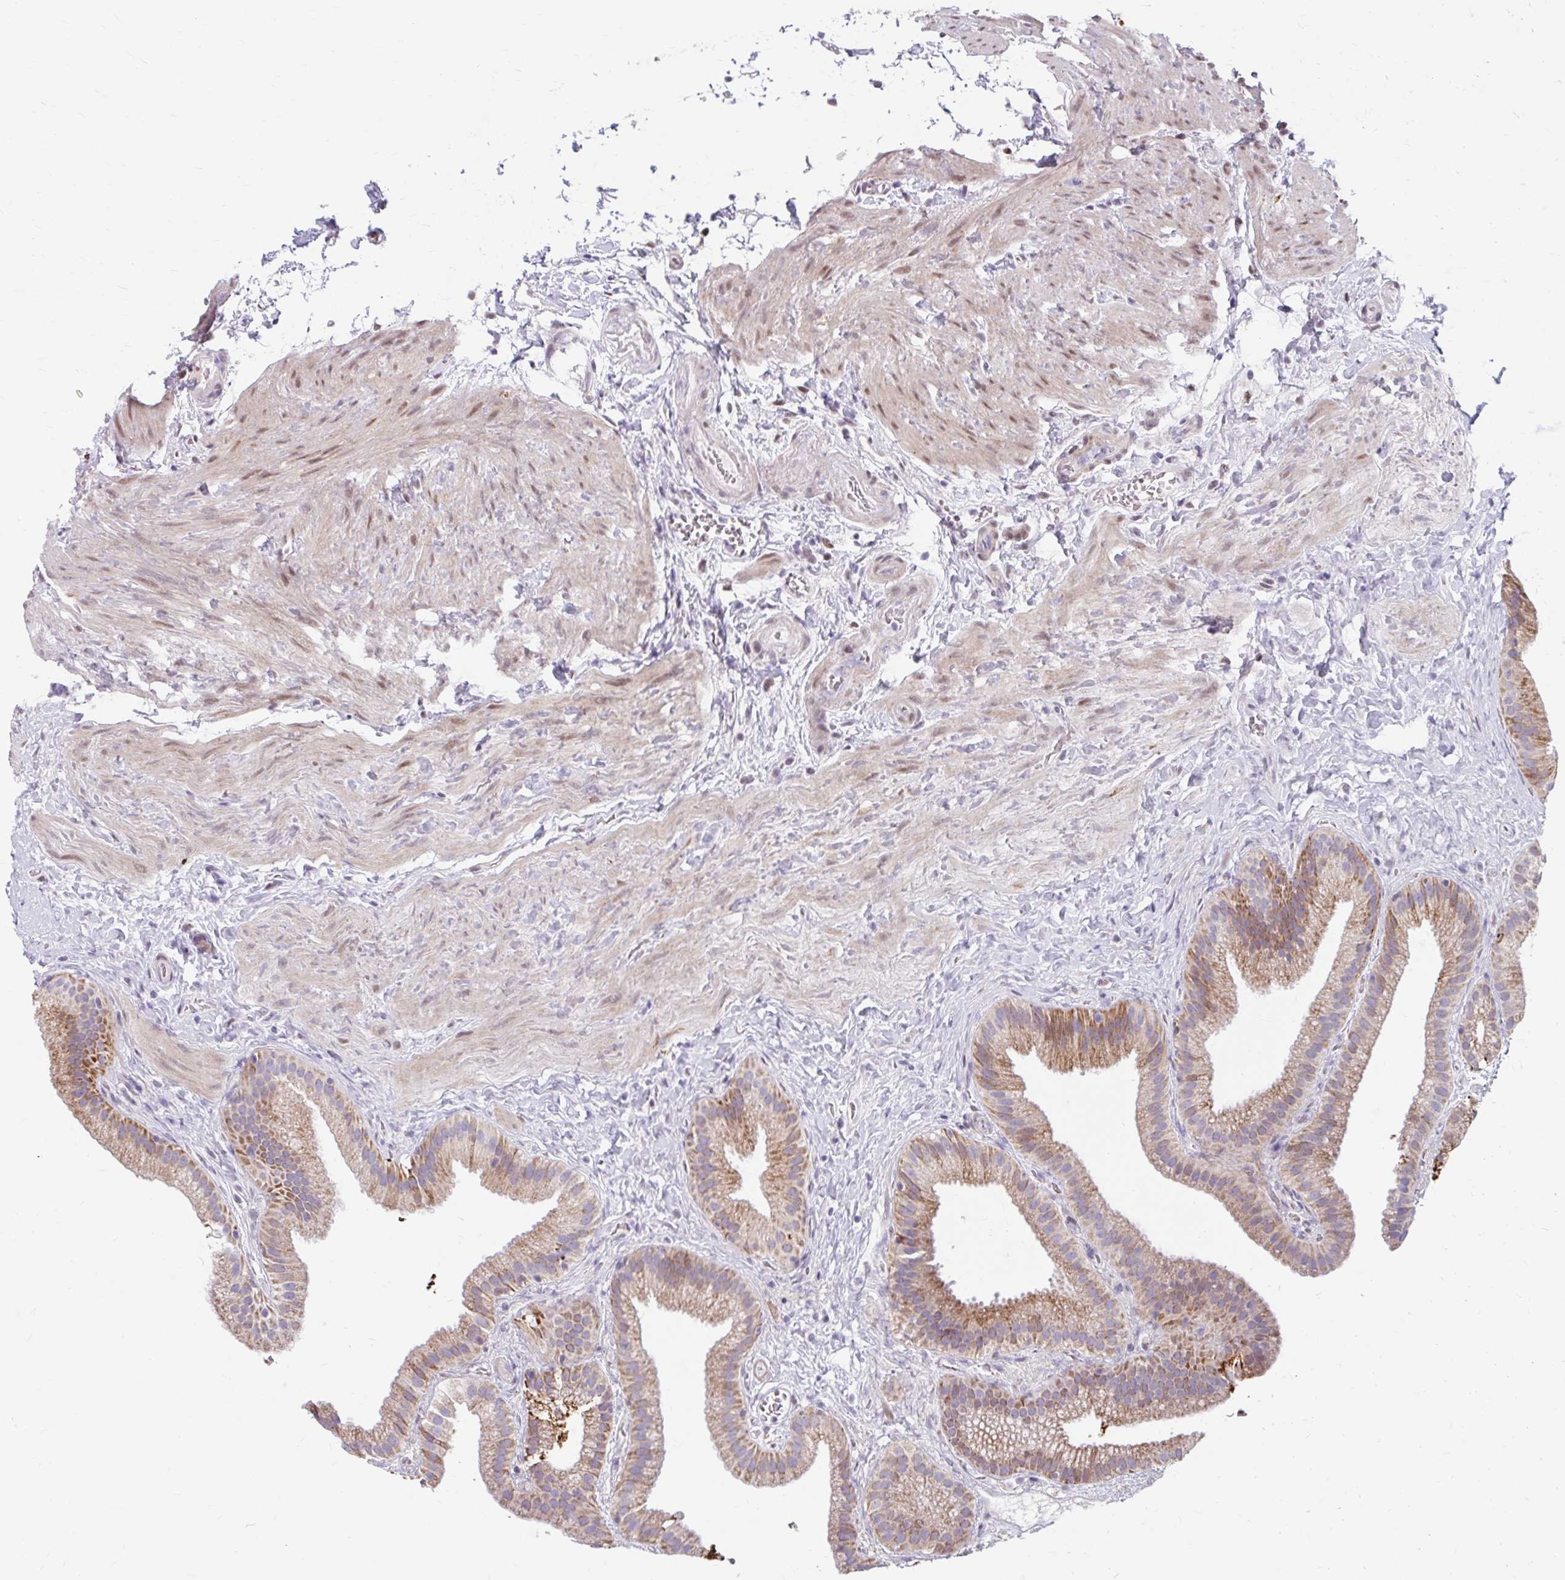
{"staining": {"intensity": "moderate", "quantity": "25%-75%", "location": "cytoplasmic/membranous"}, "tissue": "gallbladder", "cell_type": "Glandular cells", "image_type": "normal", "snomed": [{"axis": "morphology", "description": "Normal tissue, NOS"}, {"axis": "topography", "description": "Gallbladder"}], "caption": "Gallbladder stained for a protein demonstrates moderate cytoplasmic/membranous positivity in glandular cells. The staining was performed using DAB, with brown indicating positive protein expression. Nuclei are stained blue with hematoxylin.", "gene": "BEAN1", "patient": {"sex": "female", "age": 63}}